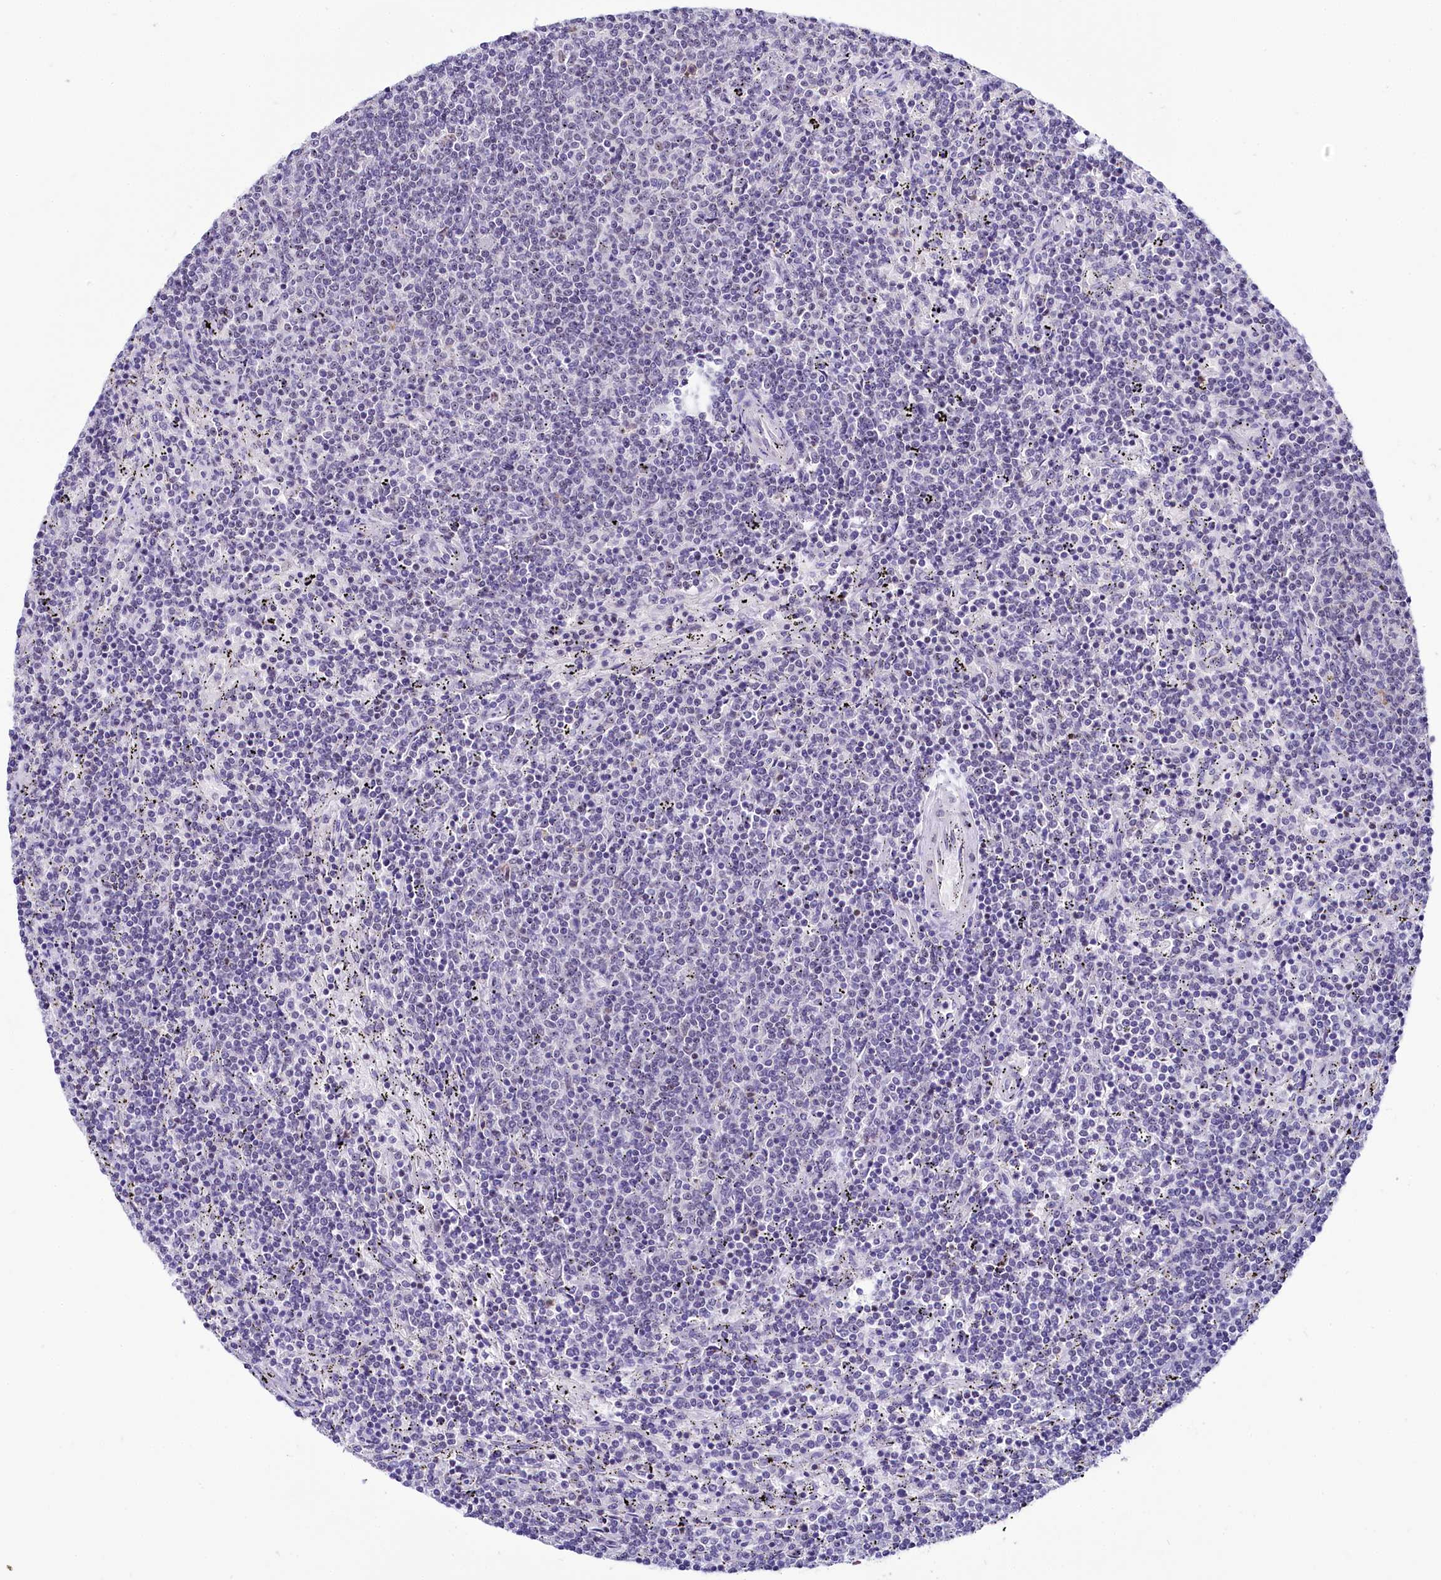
{"staining": {"intensity": "negative", "quantity": "none", "location": "none"}, "tissue": "lymphoma", "cell_type": "Tumor cells", "image_type": "cancer", "snomed": [{"axis": "morphology", "description": "Malignant lymphoma, non-Hodgkin's type, Low grade"}, {"axis": "topography", "description": "Spleen"}], "caption": "Lymphoma was stained to show a protein in brown. There is no significant positivity in tumor cells. (Brightfield microscopy of DAB (3,3'-diaminobenzidine) immunohistochemistry at high magnification).", "gene": "TCOF1", "patient": {"sex": "female", "age": 50}}